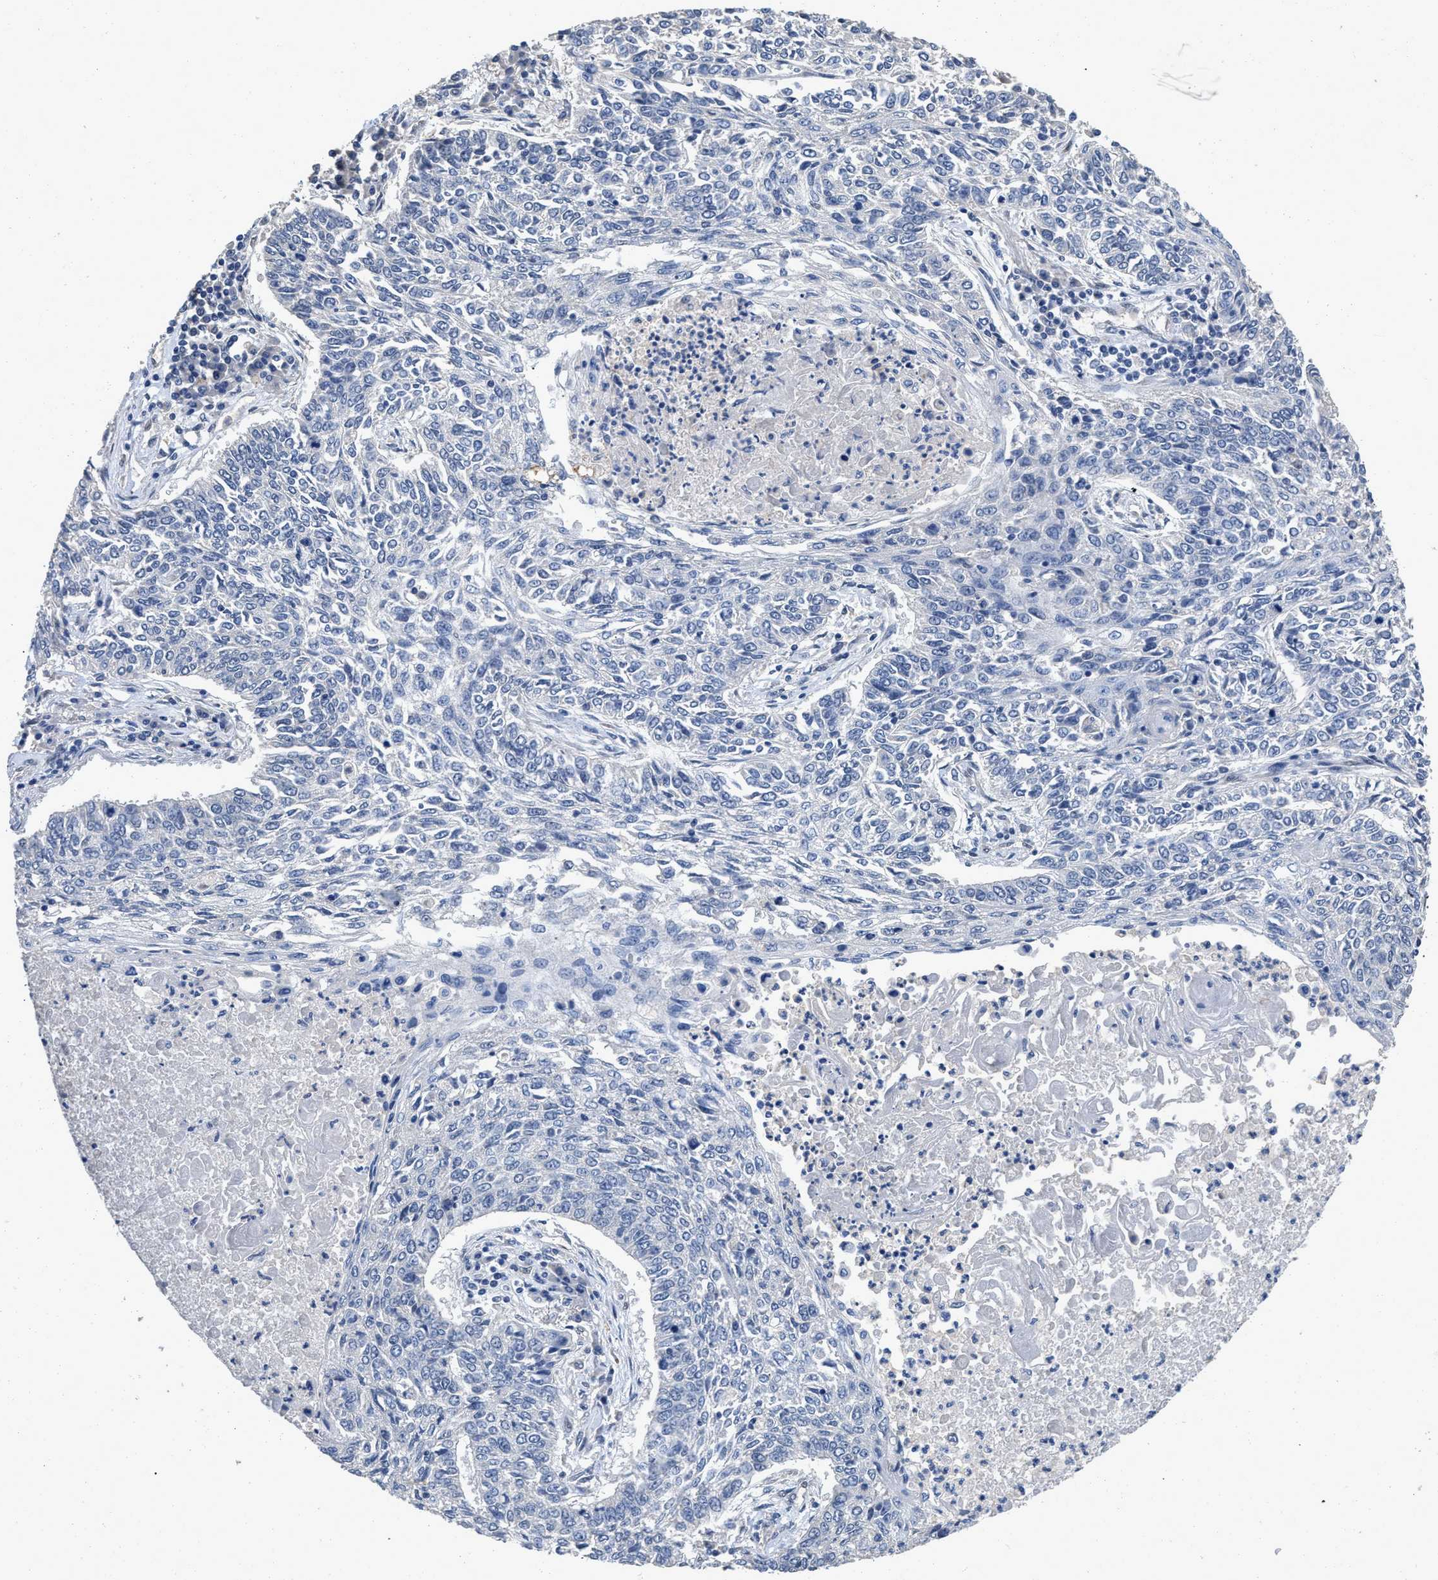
{"staining": {"intensity": "negative", "quantity": "none", "location": "none"}, "tissue": "lung cancer", "cell_type": "Tumor cells", "image_type": "cancer", "snomed": [{"axis": "morphology", "description": "Normal tissue, NOS"}, {"axis": "morphology", "description": "Squamous cell carcinoma, NOS"}, {"axis": "topography", "description": "Cartilage tissue"}, {"axis": "topography", "description": "Bronchus"}, {"axis": "topography", "description": "Lung"}], "caption": "The micrograph demonstrates no staining of tumor cells in squamous cell carcinoma (lung).", "gene": "QKI", "patient": {"sex": "female", "age": 49}}